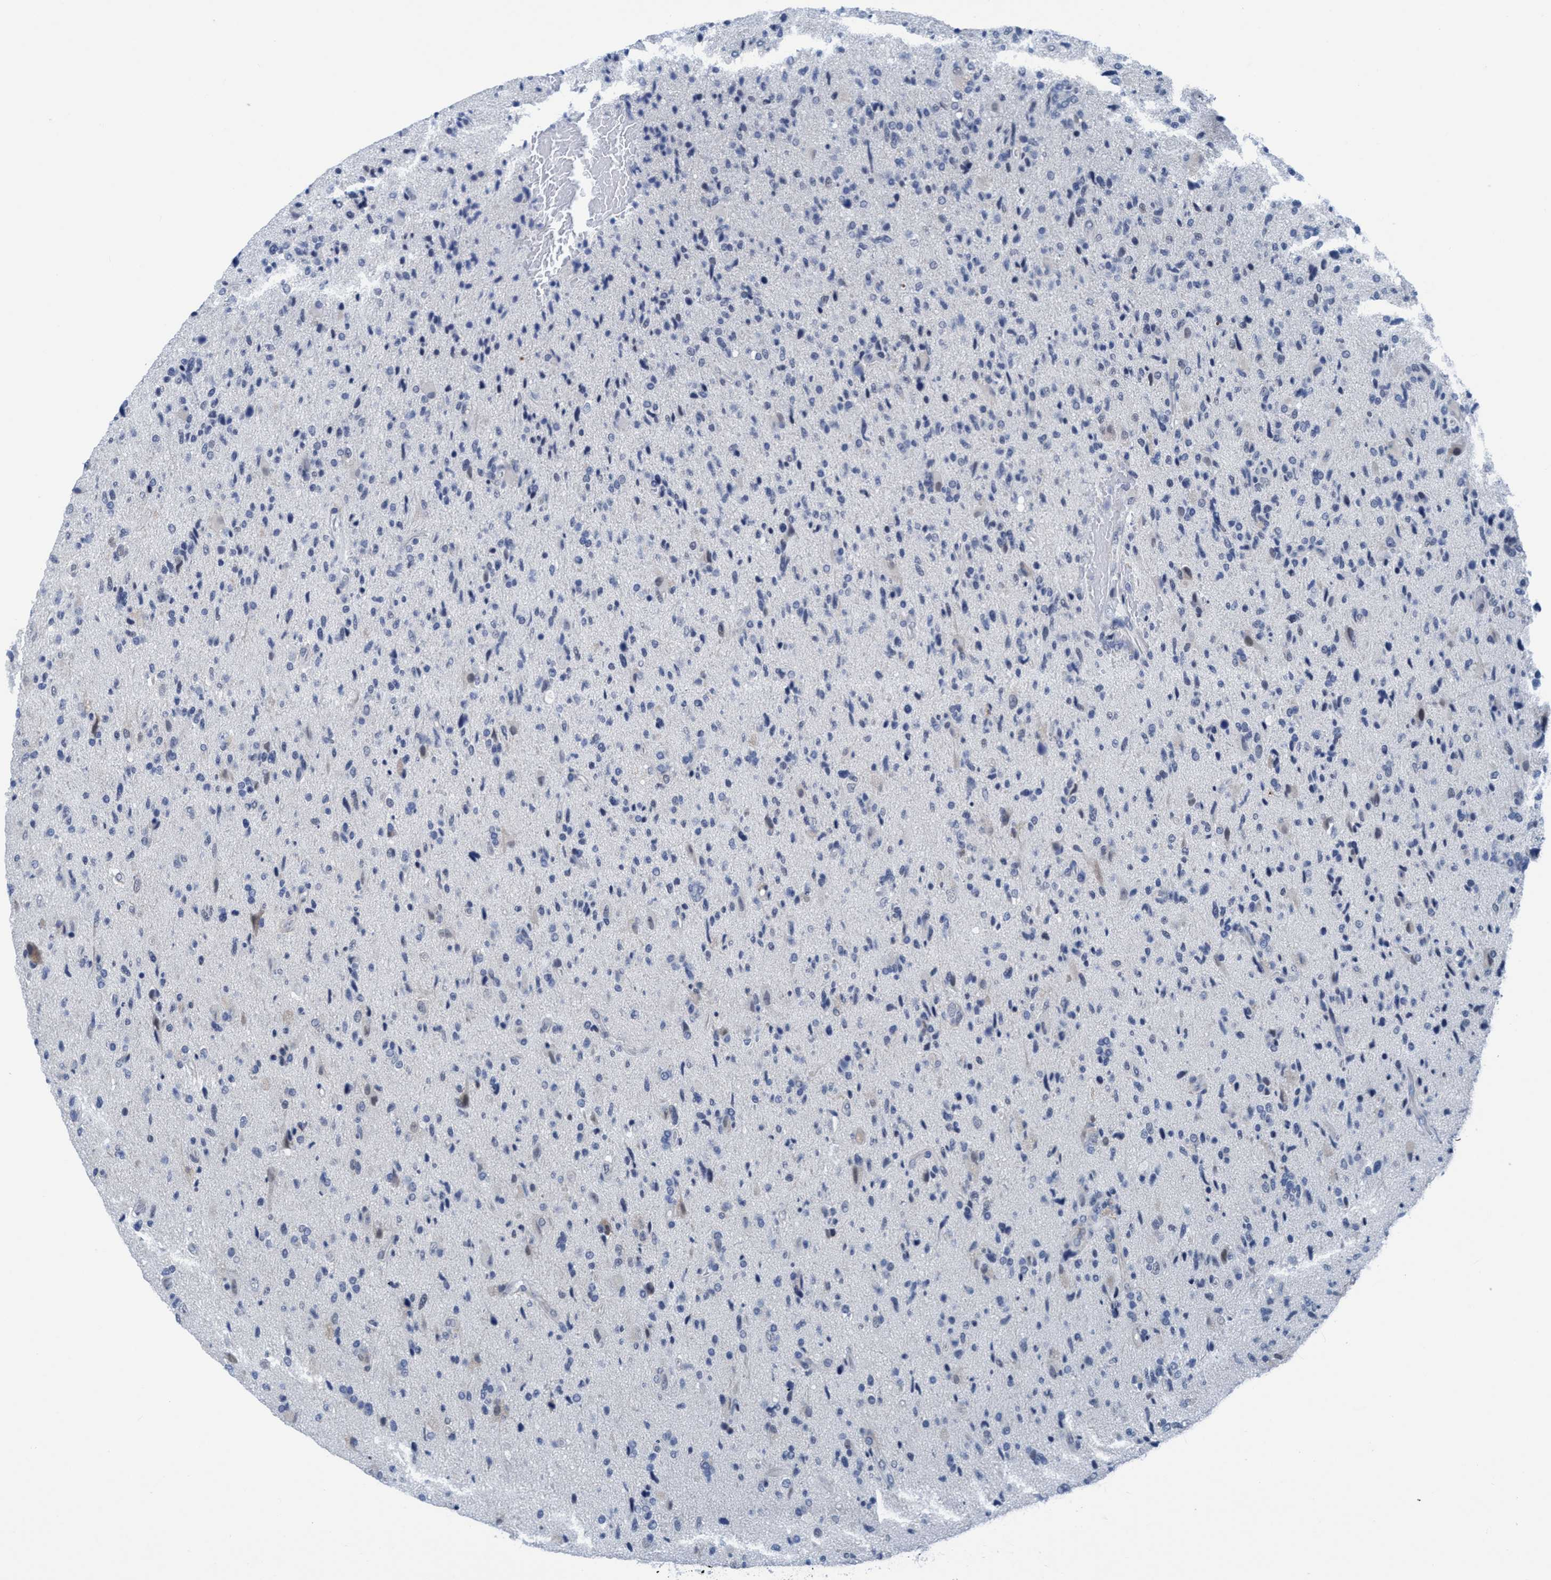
{"staining": {"intensity": "negative", "quantity": "none", "location": "none"}, "tissue": "glioma", "cell_type": "Tumor cells", "image_type": "cancer", "snomed": [{"axis": "morphology", "description": "Glioma, malignant, High grade"}, {"axis": "topography", "description": "Brain"}], "caption": "DAB immunohistochemical staining of human glioma shows no significant positivity in tumor cells. (Stains: DAB IHC with hematoxylin counter stain, Microscopy: brightfield microscopy at high magnification).", "gene": "DNAI1", "patient": {"sex": "male", "age": 72}}